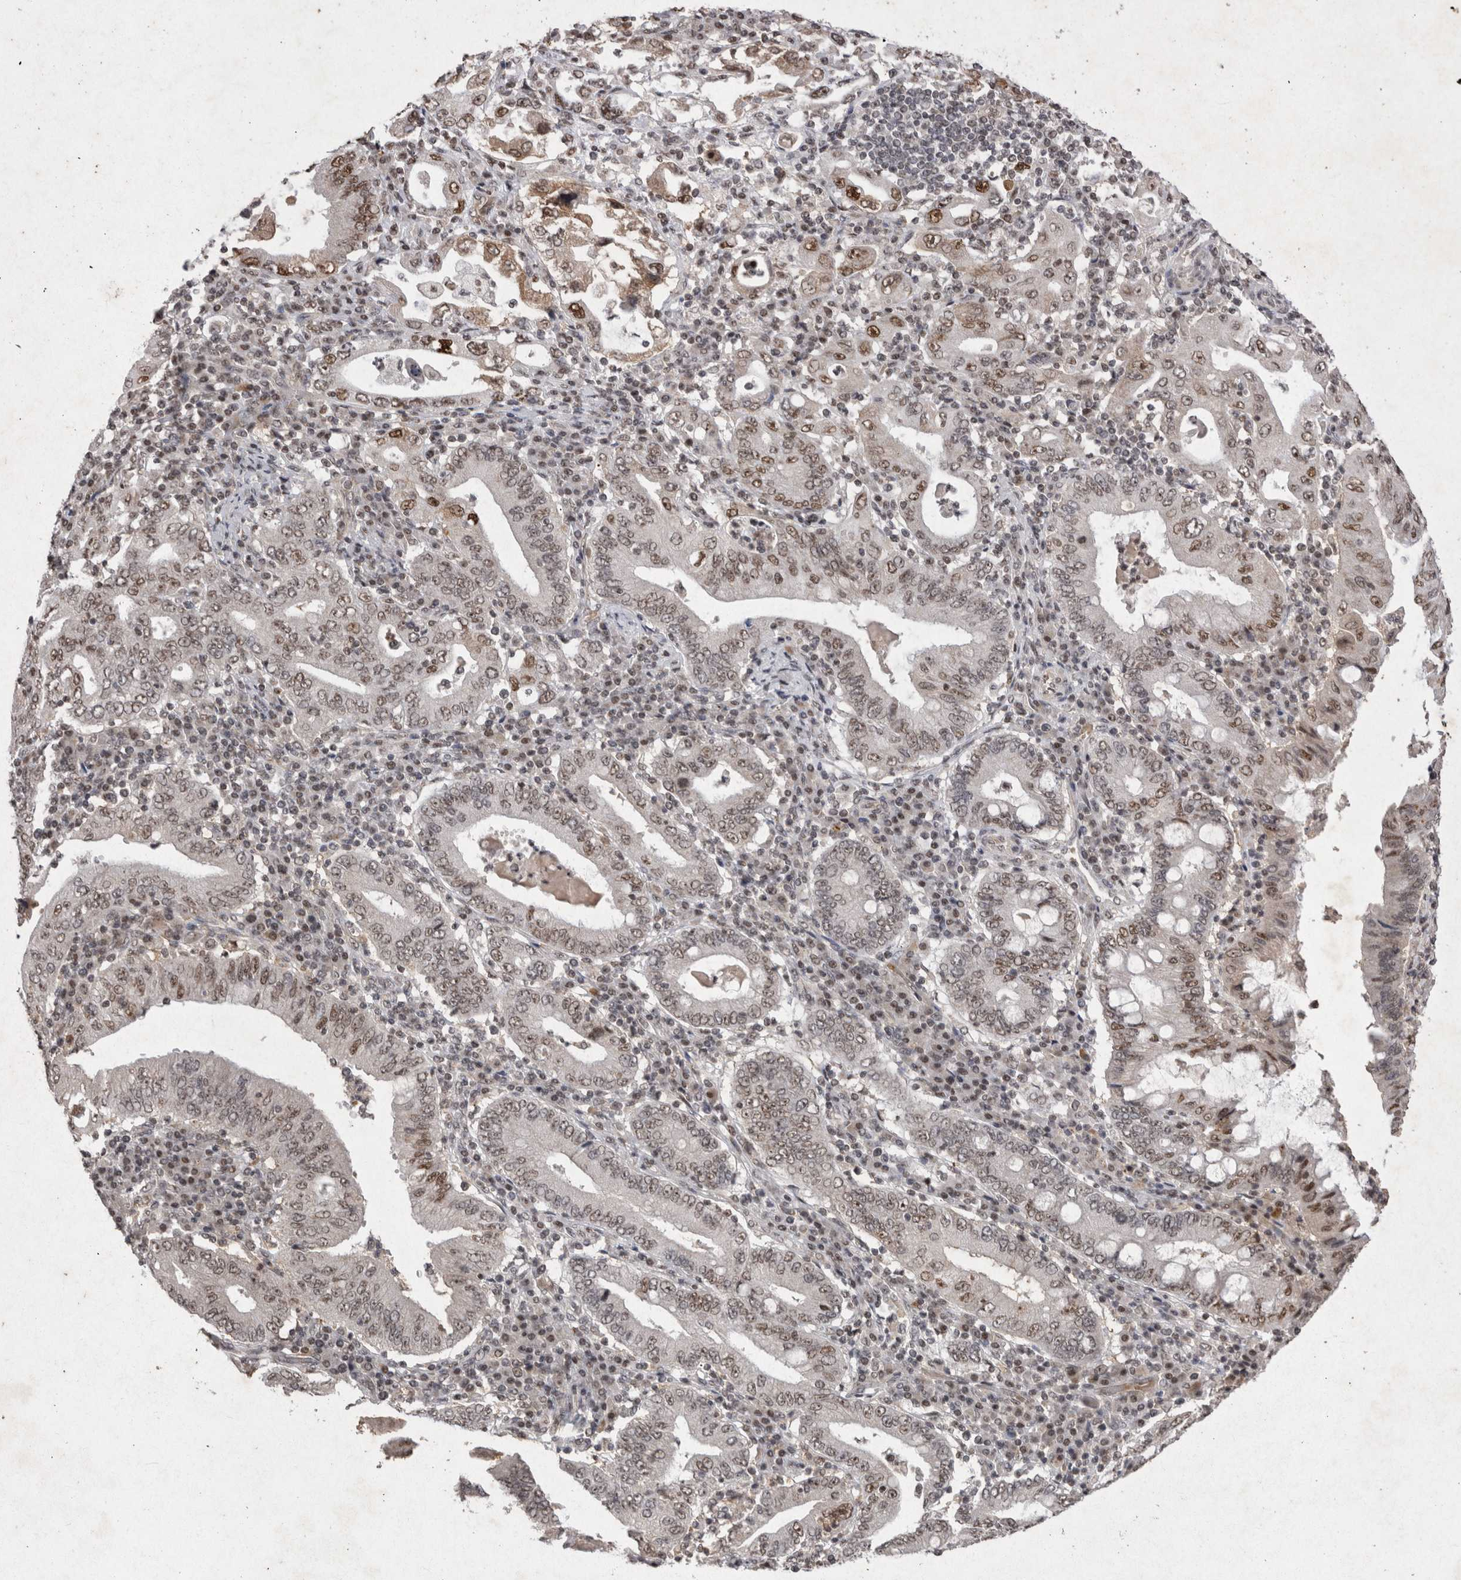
{"staining": {"intensity": "moderate", "quantity": ">75%", "location": "nuclear"}, "tissue": "stomach cancer", "cell_type": "Tumor cells", "image_type": "cancer", "snomed": [{"axis": "morphology", "description": "Normal tissue, NOS"}, {"axis": "morphology", "description": "Adenocarcinoma, NOS"}, {"axis": "topography", "description": "Esophagus"}, {"axis": "topography", "description": "Stomach, upper"}, {"axis": "topography", "description": "Peripheral nerve tissue"}], "caption": "Immunohistochemical staining of stomach adenocarcinoma reveals medium levels of moderate nuclear positivity in approximately >75% of tumor cells. Using DAB (3,3'-diaminobenzidine) (brown) and hematoxylin (blue) stains, captured at high magnification using brightfield microscopy.", "gene": "STK11", "patient": {"sex": "male", "age": 62}}